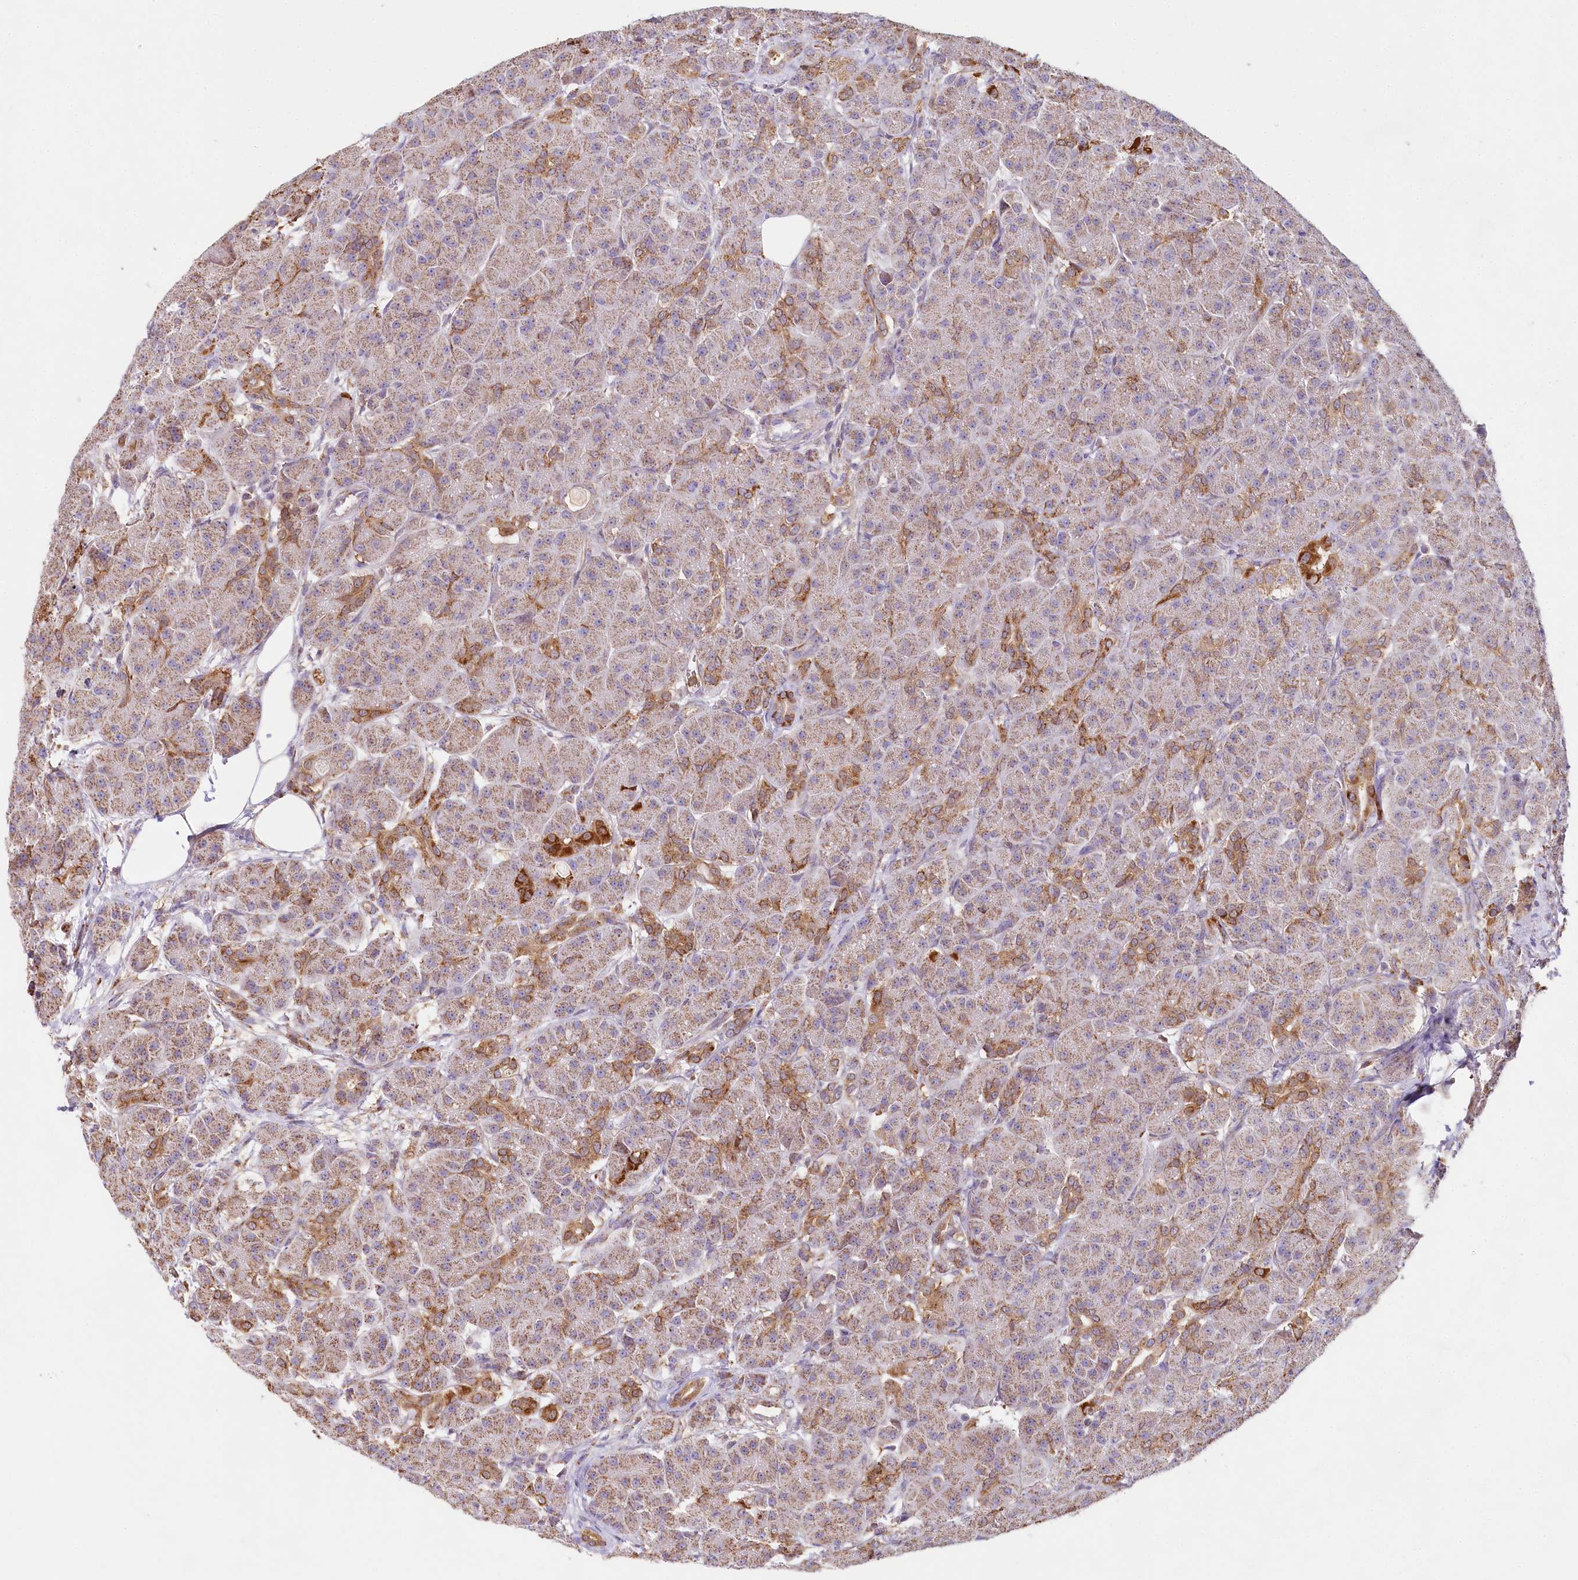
{"staining": {"intensity": "moderate", "quantity": ">75%", "location": "cytoplasmic/membranous"}, "tissue": "pancreas", "cell_type": "Exocrine glandular cells", "image_type": "normal", "snomed": [{"axis": "morphology", "description": "Normal tissue, NOS"}, {"axis": "topography", "description": "Pancreas"}], "caption": "About >75% of exocrine glandular cells in benign pancreas exhibit moderate cytoplasmic/membranous protein staining as visualized by brown immunohistochemical staining.", "gene": "TASOR2", "patient": {"sex": "male", "age": 63}}